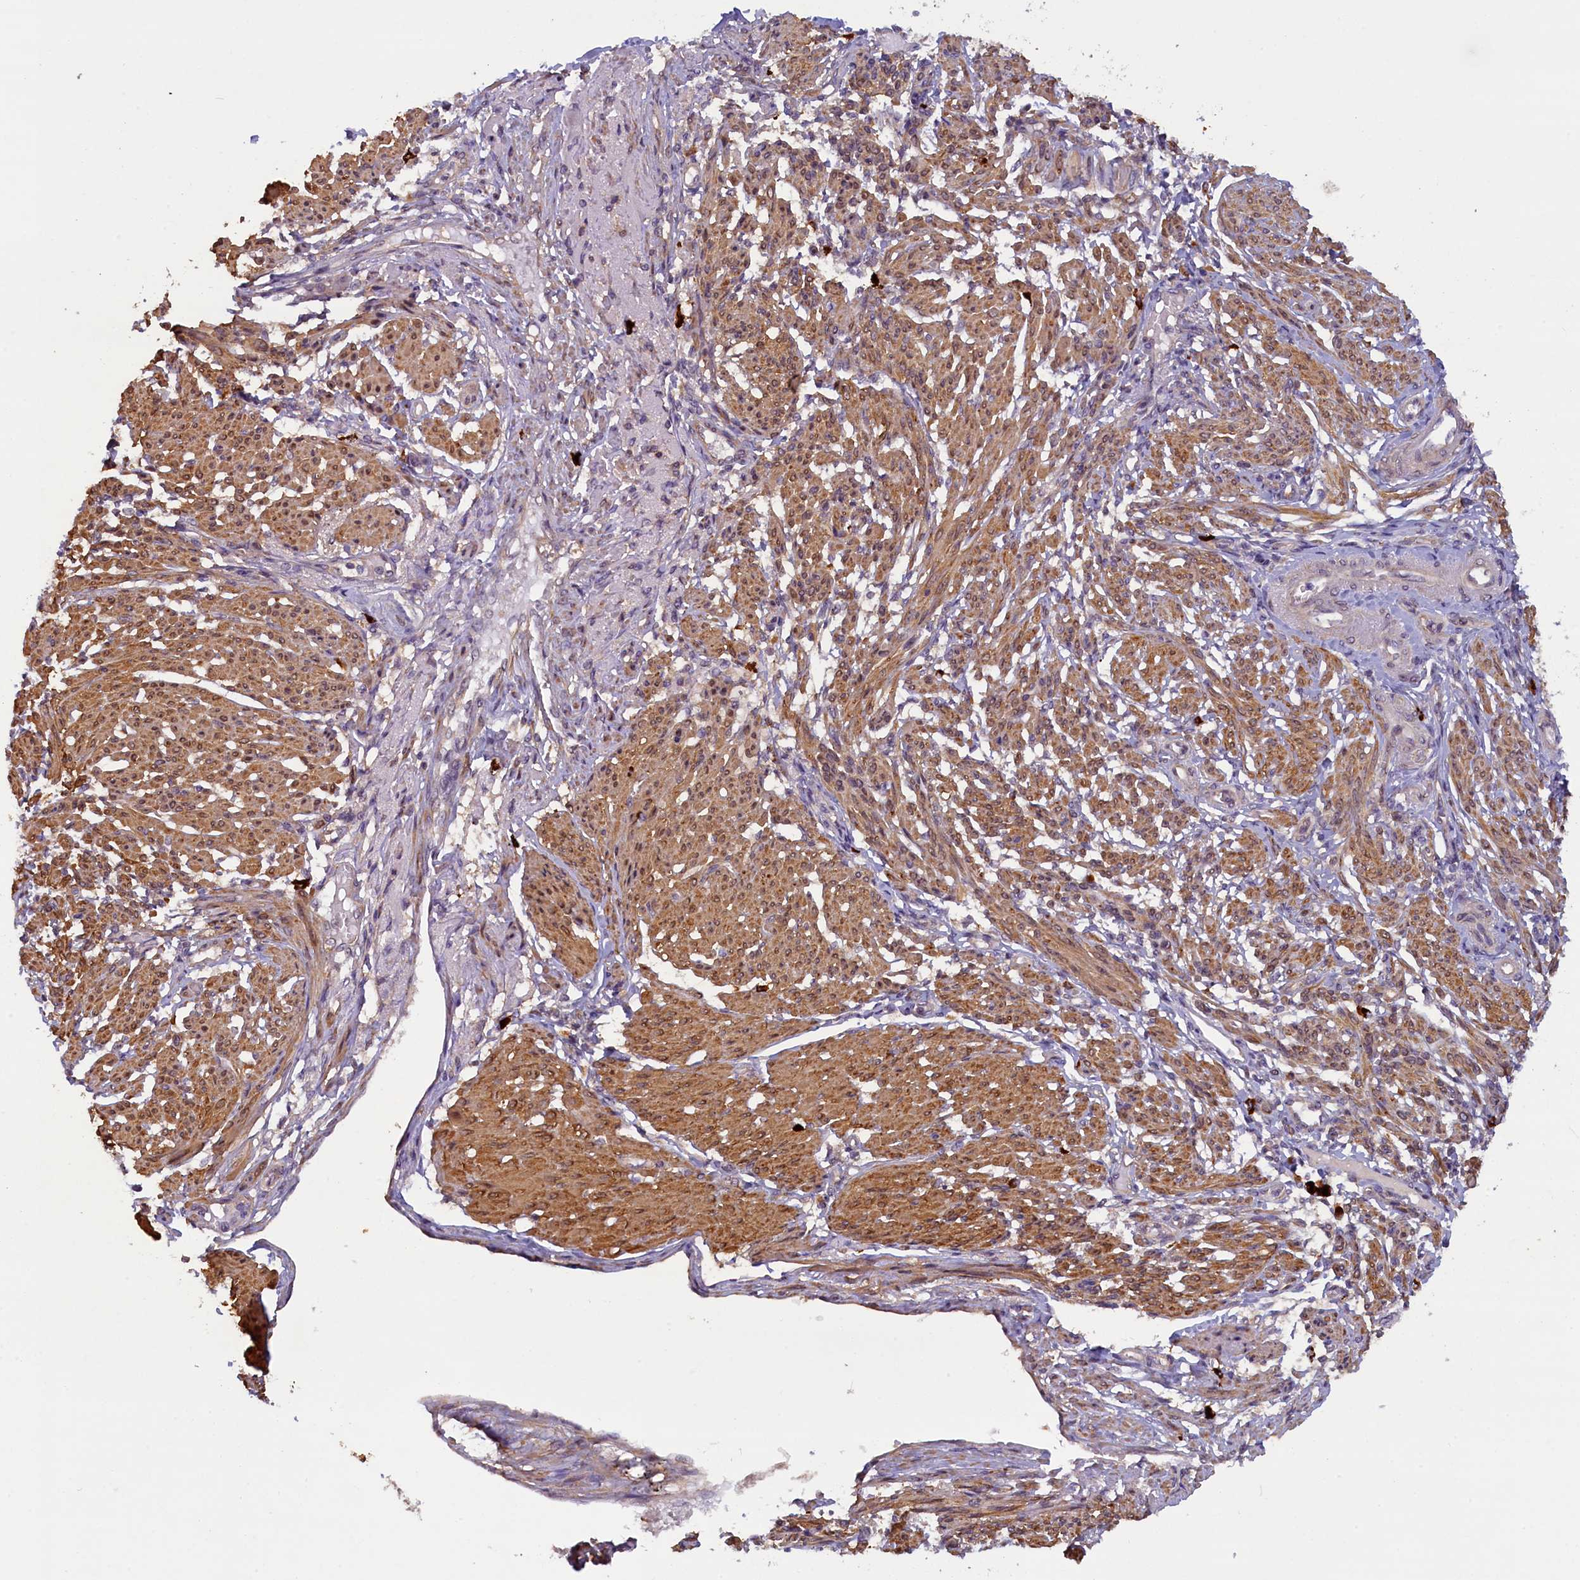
{"staining": {"intensity": "moderate", "quantity": ">75%", "location": "cytoplasmic/membranous"}, "tissue": "smooth muscle", "cell_type": "Smooth muscle cells", "image_type": "normal", "snomed": [{"axis": "morphology", "description": "Normal tissue, NOS"}, {"axis": "topography", "description": "Smooth muscle"}], "caption": "Approximately >75% of smooth muscle cells in normal human smooth muscle exhibit moderate cytoplasmic/membranous protein expression as visualized by brown immunohistochemical staining.", "gene": "CCDC9B", "patient": {"sex": "female", "age": 39}}